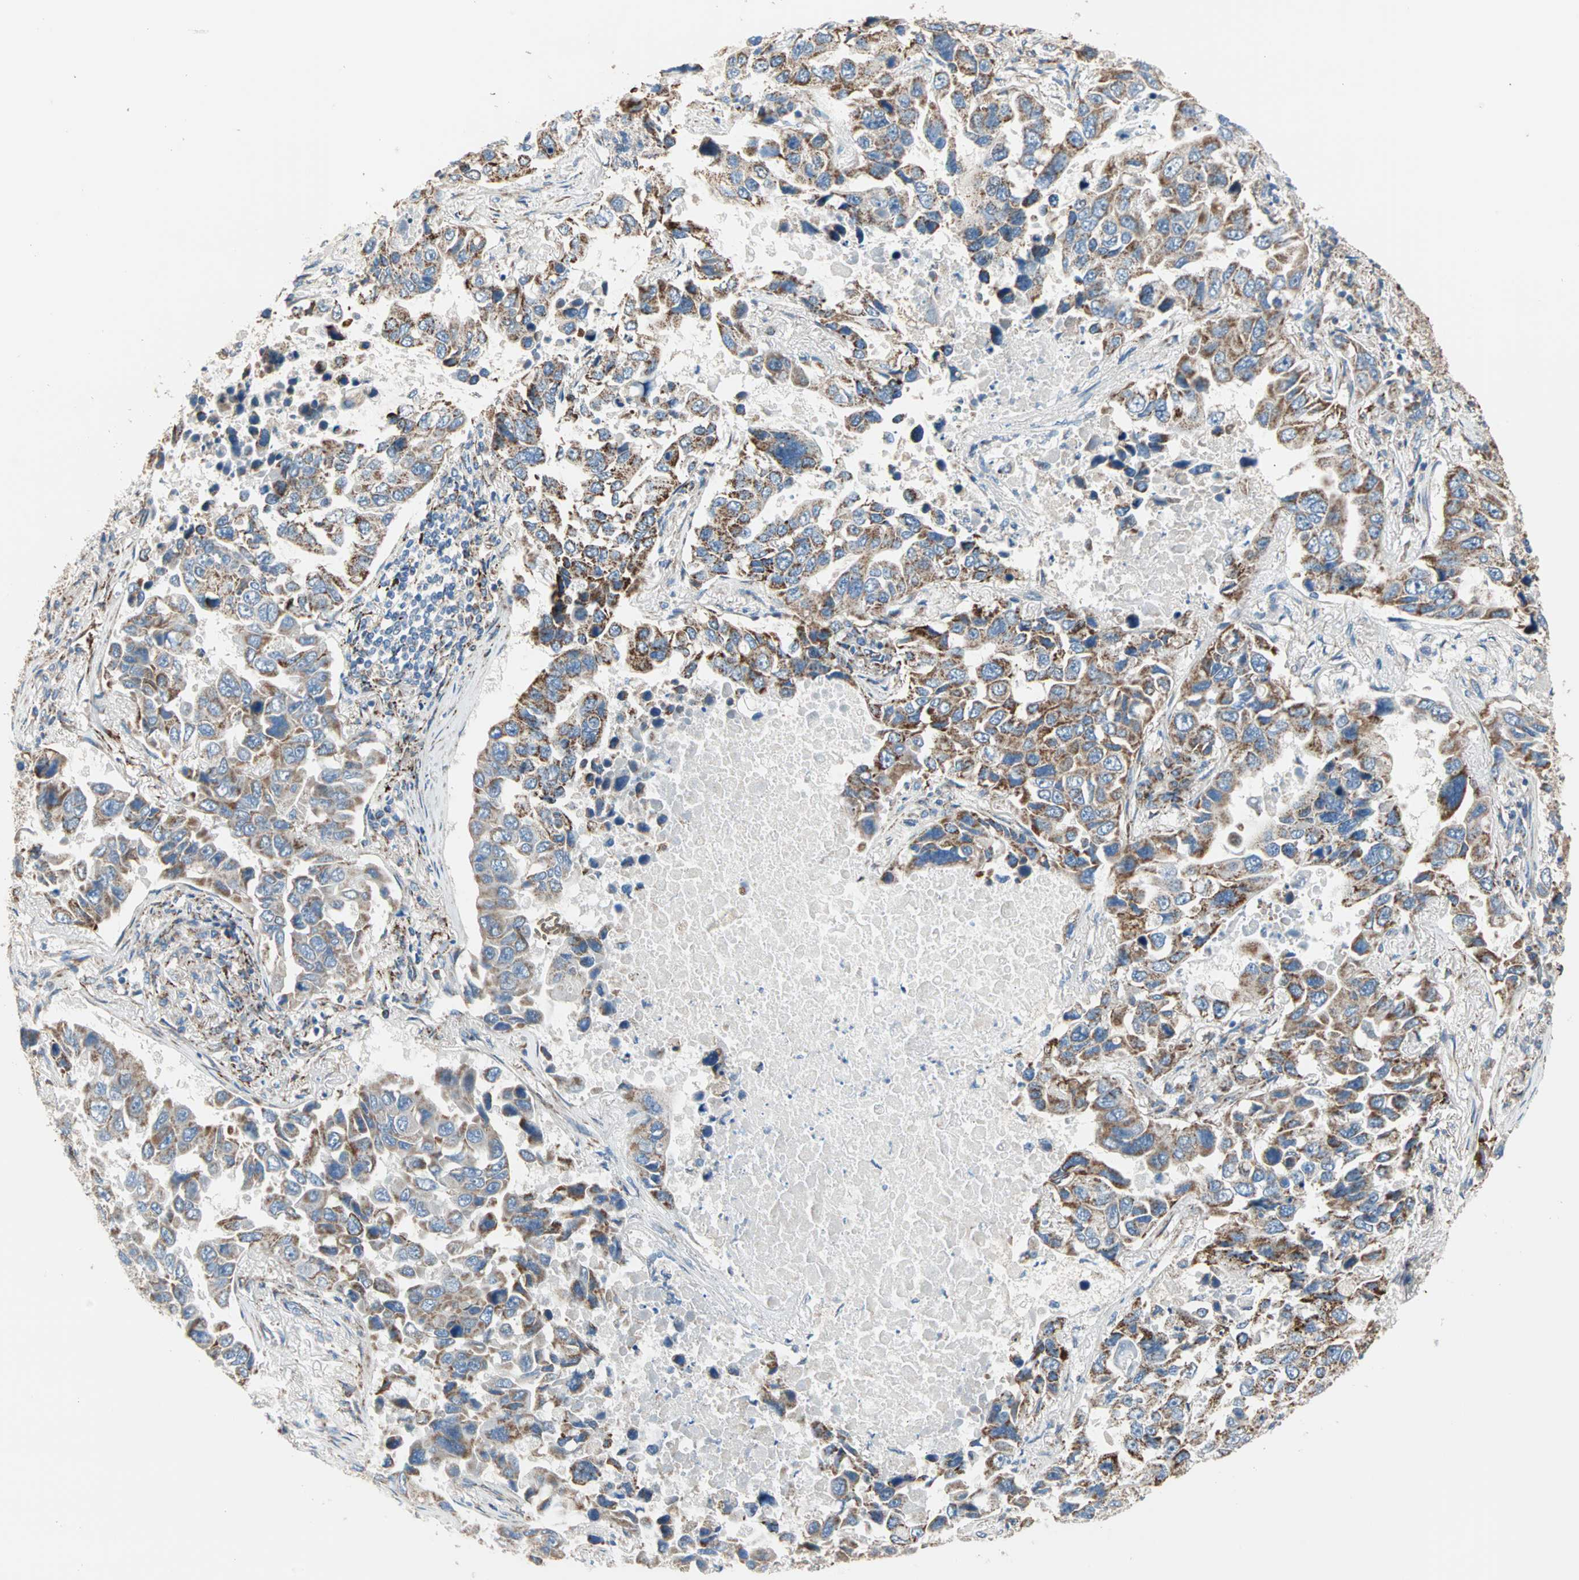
{"staining": {"intensity": "strong", "quantity": ">75%", "location": "cytoplasmic/membranous"}, "tissue": "lung cancer", "cell_type": "Tumor cells", "image_type": "cancer", "snomed": [{"axis": "morphology", "description": "Adenocarcinoma, NOS"}, {"axis": "topography", "description": "Lung"}], "caption": "Immunohistochemistry (IHC) staining of lung cancer, which displays high levels of strong cytoplasmic/membranous staining in approximately >75% of tumor cells indicating strong cytoplasmic/membranous protein expression. The staining was performed using DAB (brown) for protein detection and nuclei were counterstained in hematoxylin (blue).", "gene": "TST", "patient": {"sex": "male", "age": 64}}